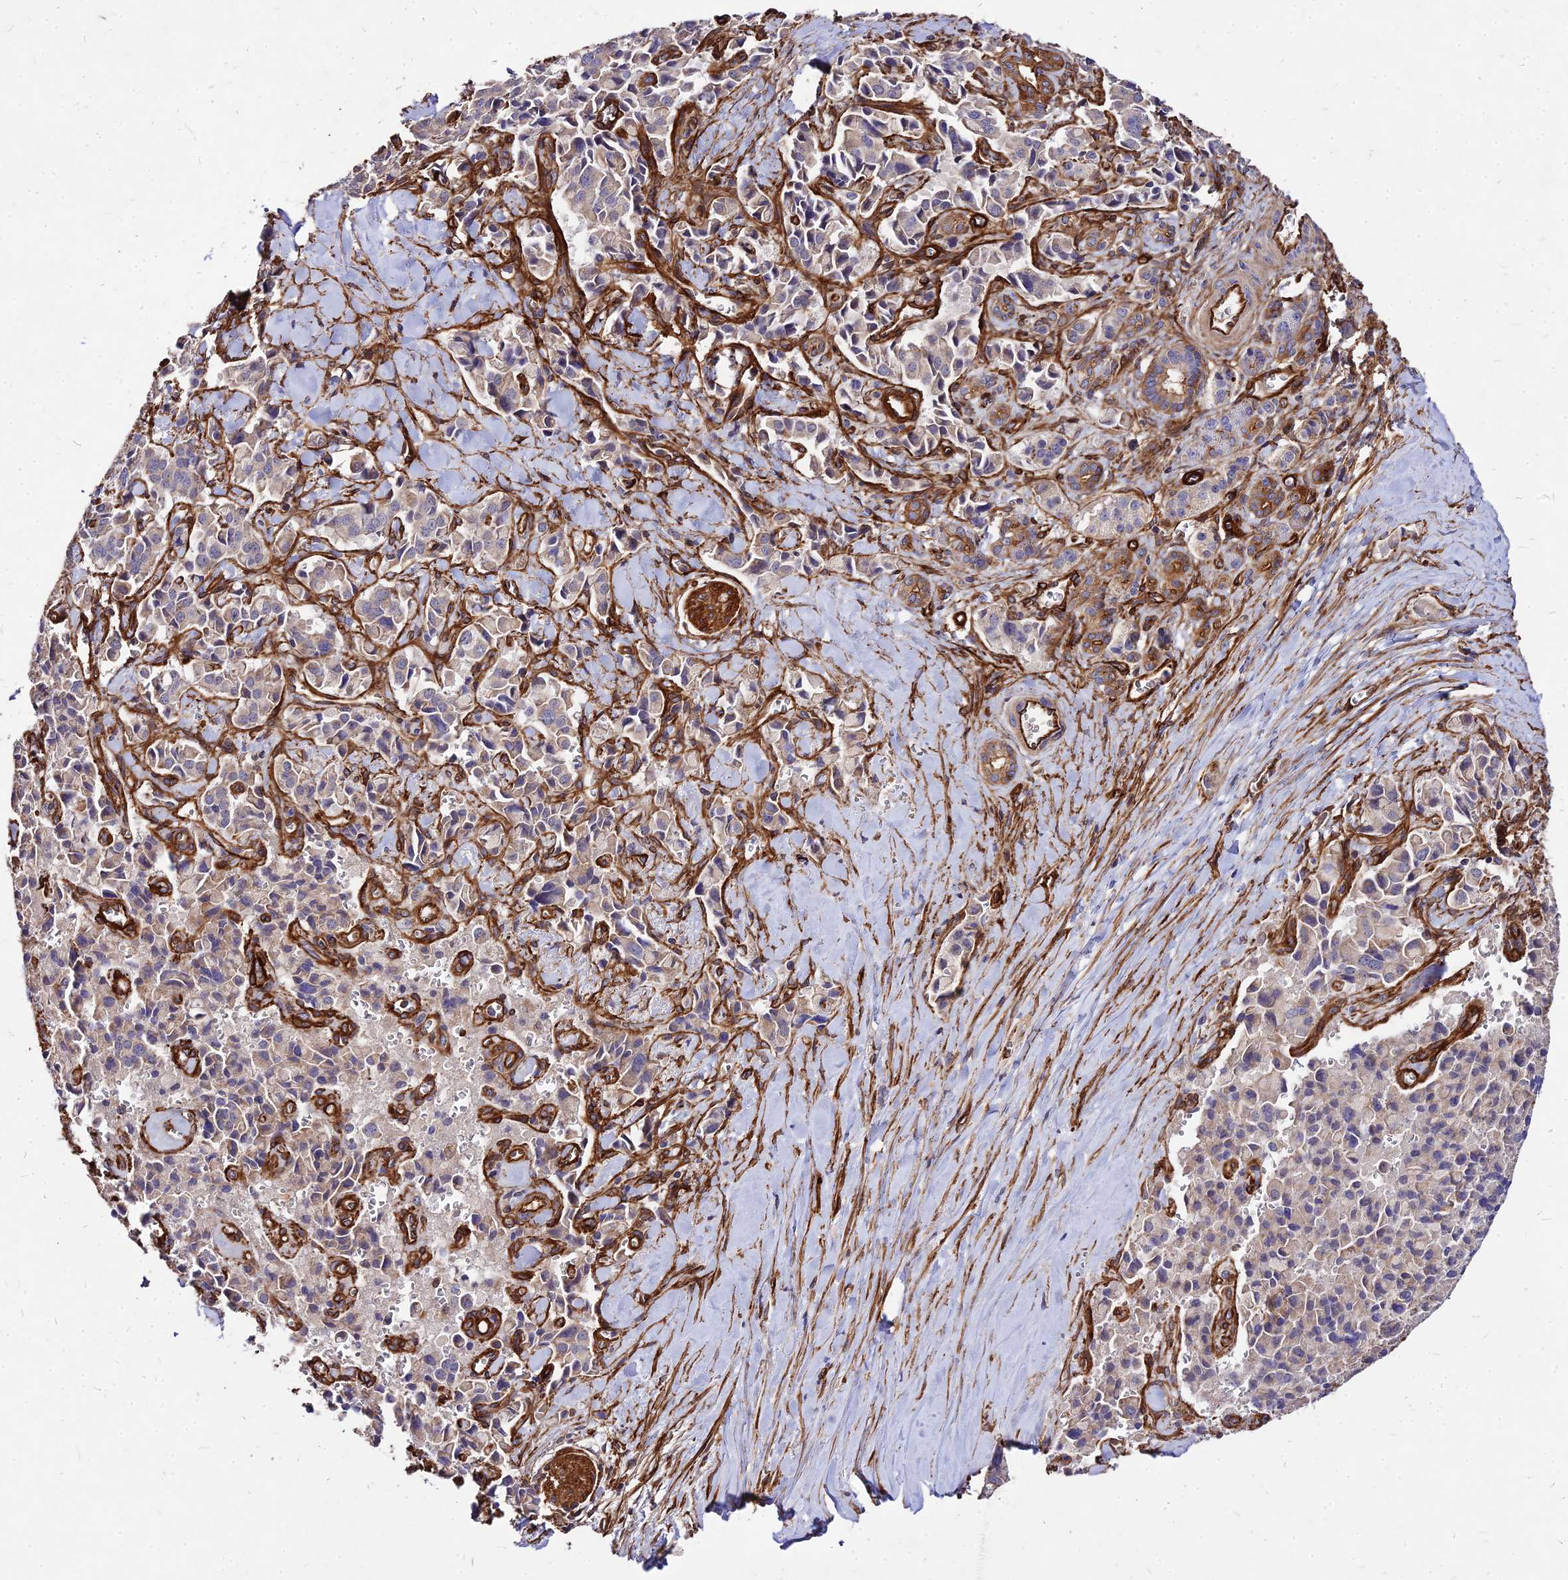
{"staining": {"intensity": "moderate", "quantity": "<25%", "location": "cytoplasmic/membranous"}, "tissue": "pancreatic cancer", "cell_type": "Tumor cells", "image_type": "cancer", "snomed": [{"axis": "morphology", "description": "Adenocarcinoma, NOS"}, {"axis": "topography", "description": "Pancreas"}], "caption": "A low amount of moderate cytoplasmic/membranous staining is present in approximately <25% of tumor cells in pancreatic adenocarcinoma tissue. (DAB IHC with brightfield microscopy, high magnification).", "gene": "EFCC1", "patient": {"sex": "male", "age": 65}}